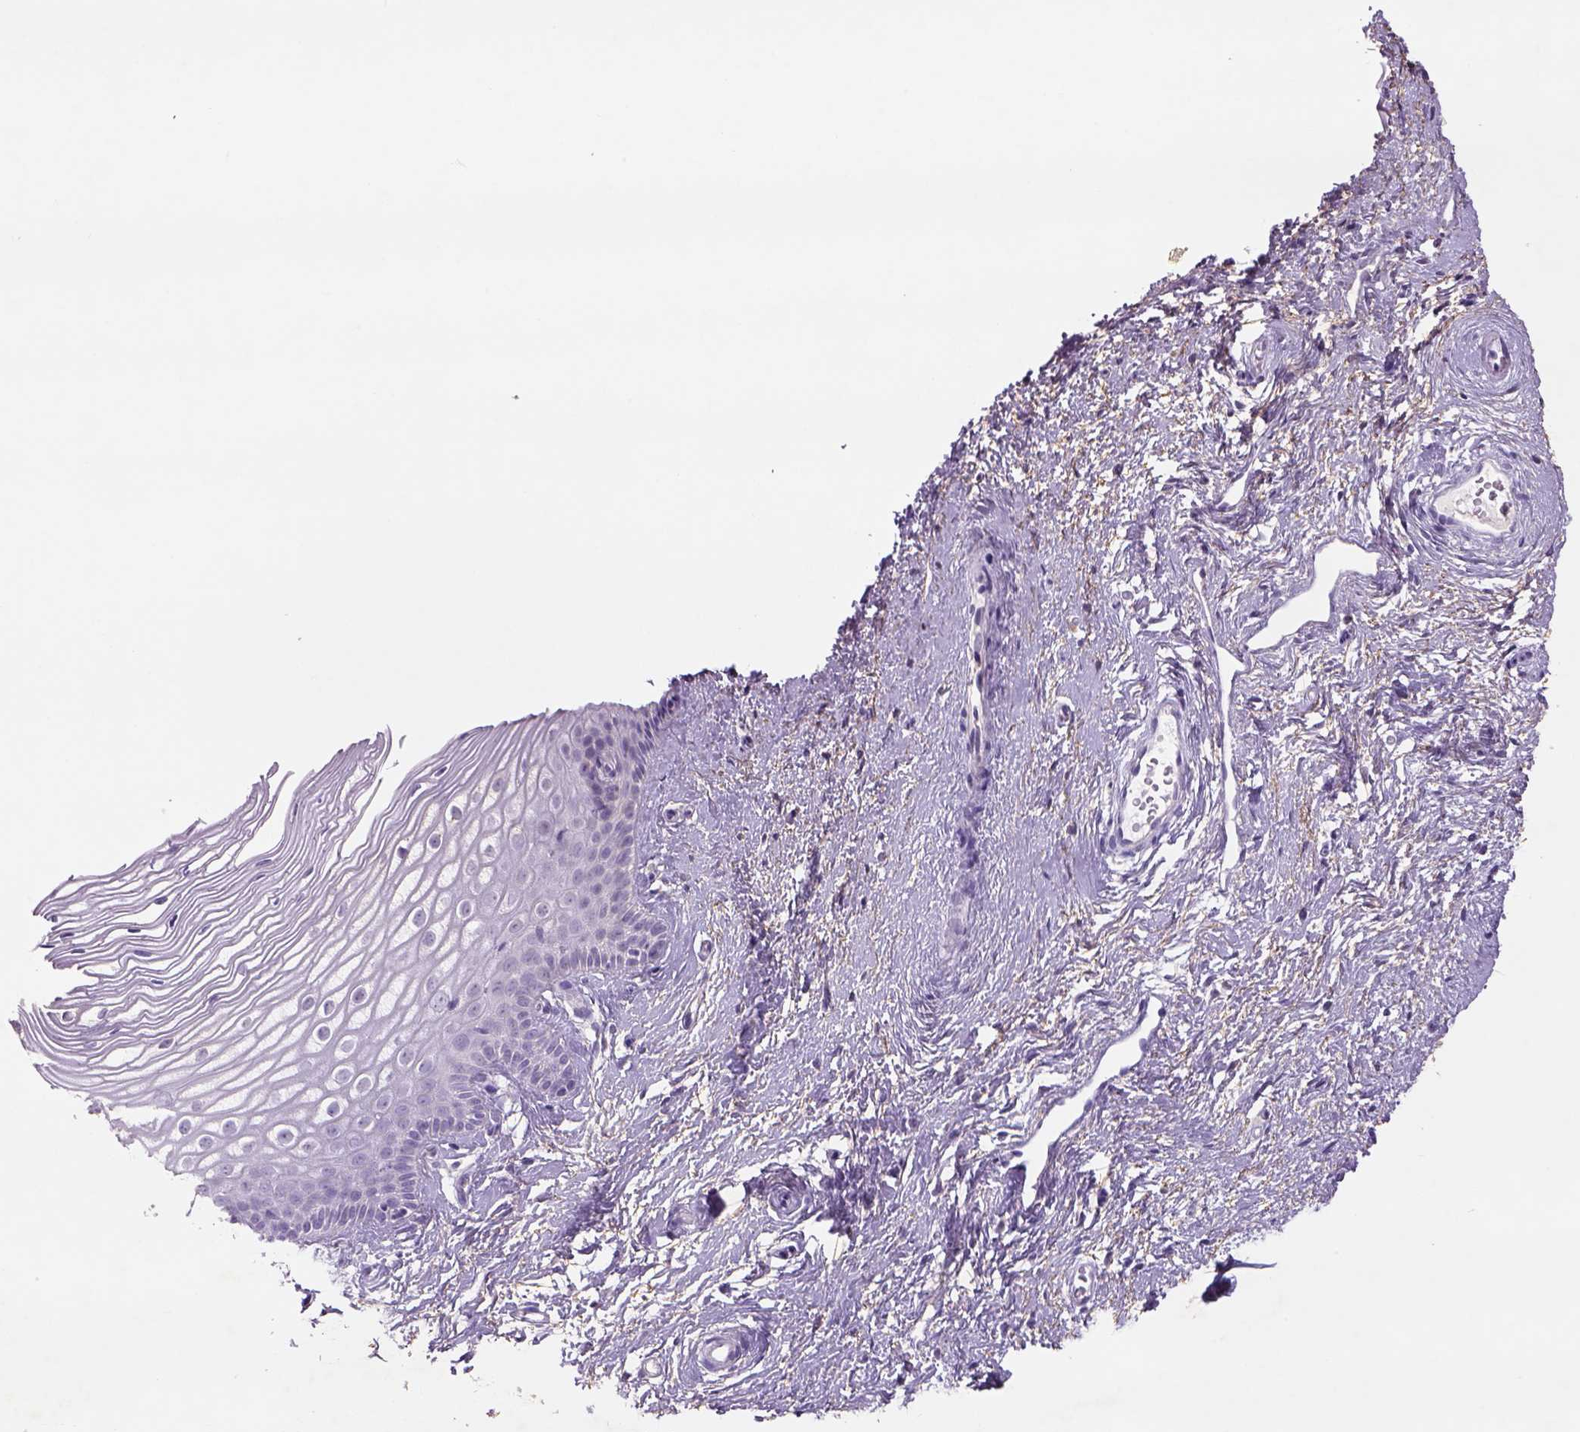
{"staining": {"intensity": "negative", "quantity": "none", "location": "none"}, "tissue": "cervix", "cell_type": "Glandular cells", "image_type": "normal", "snomed": [{"axis": "morphology", "description": "Normal tissue, NOS"}, {"axis": "topography", "description": "Cervix"}], "caption": "DAB immunohistochemical staining of benign human cervix demonstrates no significant staining in glandular cells. (DAB (3,3'-diaminobenzidine) immunohistochemistry visualized using brightfield microscopy, high magnification).", "gene": "NAALAD2", "patient": {"sex": "female", "age": 40}}